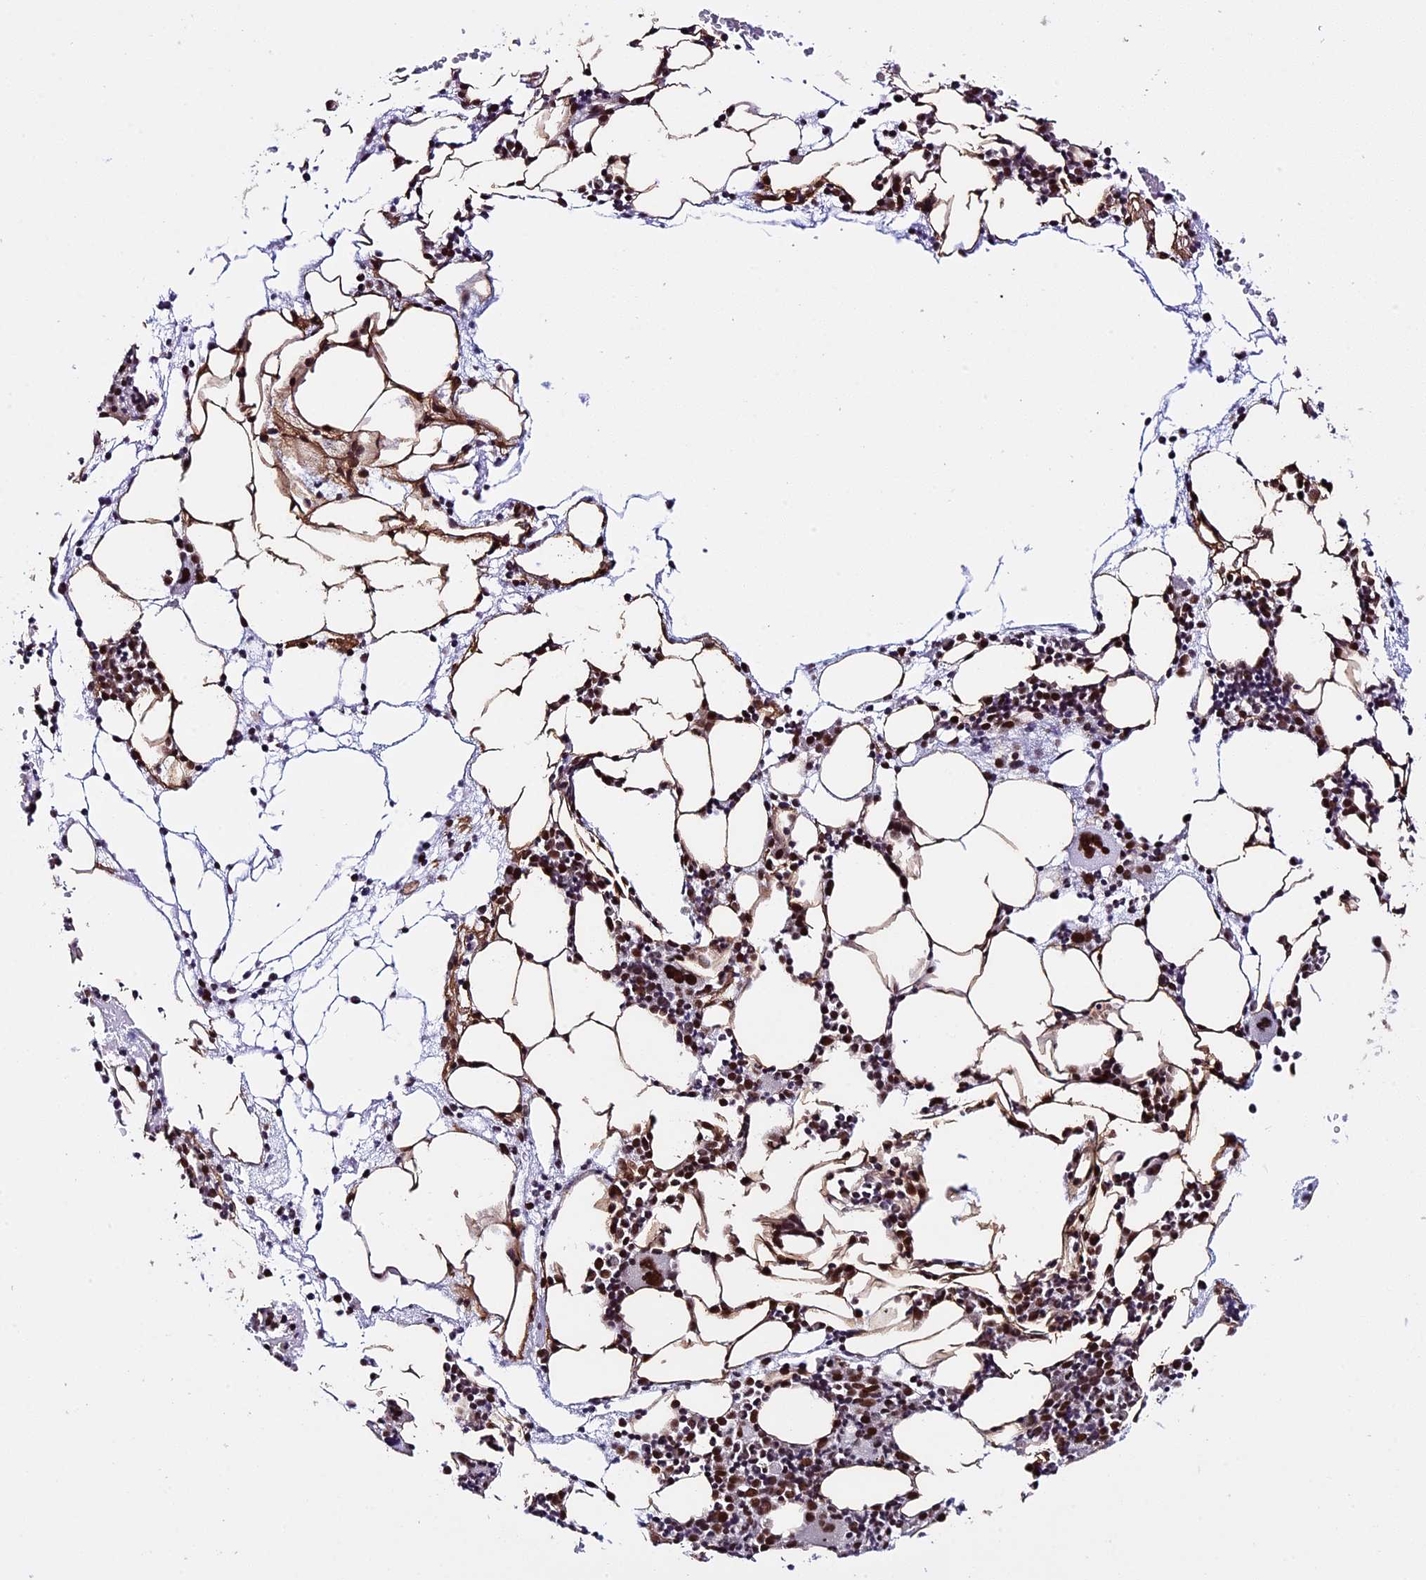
{"staining": {"intensity": "strong", "quantity": "25%-75%", "location": "nuclear"}, "tissue": "bone marrow", "cell_type": "Hematopoietic cells", "image_type": "normal", "snomed": [{"axis": "morphology", "description": "Normal tissue, NOS"}, {"axis": "morphology", "description": "Inflammation, NOS"}, {"axis": "topography", "description": "Bone marrow"}], "caption": "Protein expression analysis of normal bone marrow reveals strong nuclear positivity in approximately 25%-75% of hematopoietic cells.", "gene": "MPHOSPH8", "patient": {"sex": "female", "age": 78}}